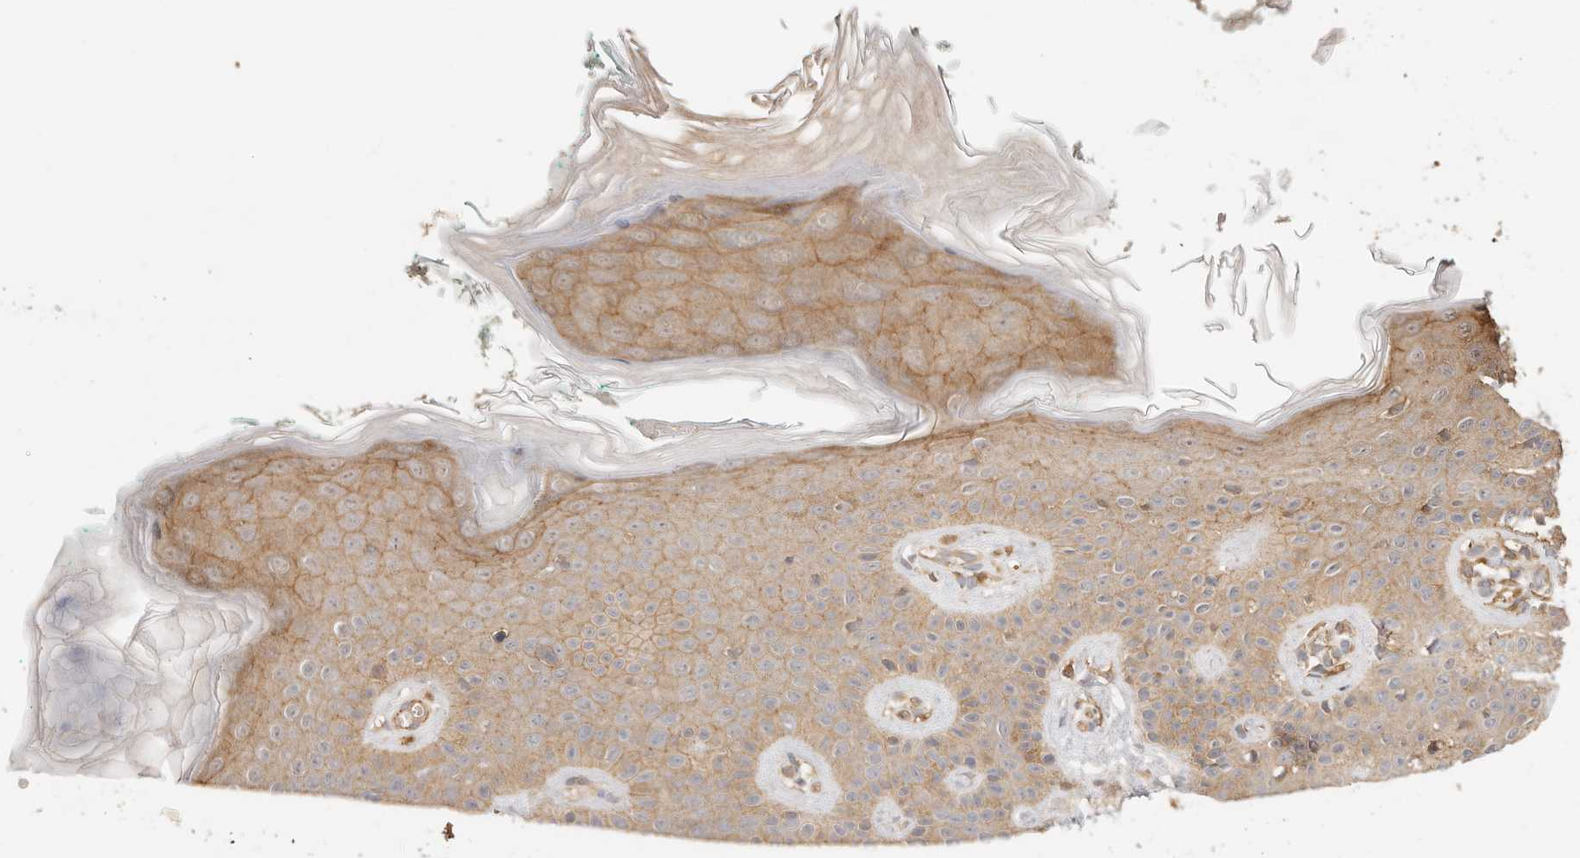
{"staining": {"intensity": "moderate", "quantity": ">75%", "location": "cytoplasmic/membranous"}, "tissue": "skin", "cell_type": "Keratinocytes", "image_type": "normal", "snomed": [{"axis": "morphology", "description": "Normal tissue, NOS"}, {"axis": "topography", "description": "Skin"}], "caption": "A brown stain shows moderate cytoplasmic/membranous expression of a protein in keratinocytes of unremarkable human skin.", "gene": "AFDN", "patient": {"sex": "male", "age": 37}}